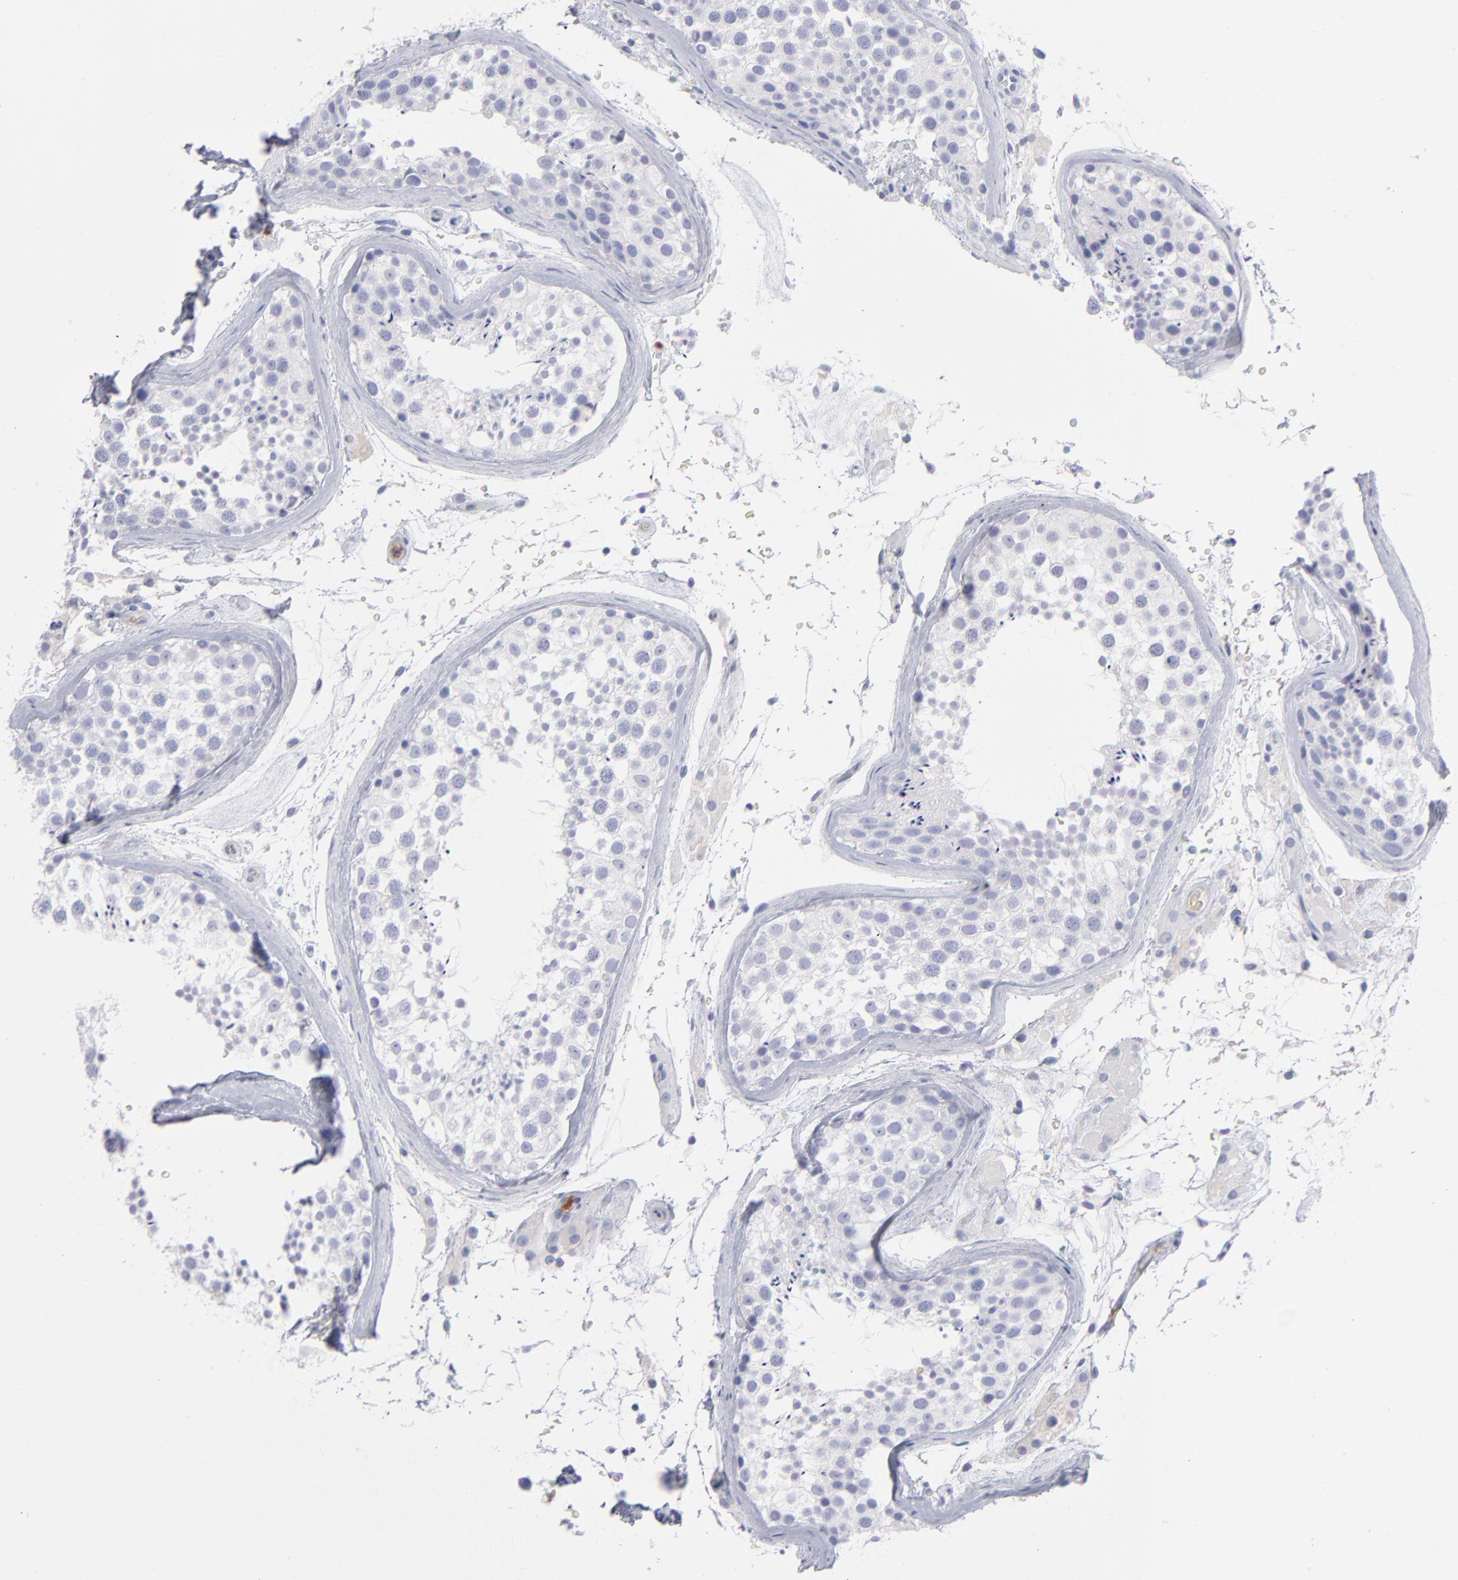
{"staining": {"intensity": "negative", "quantity": "none", "location": "none"}, "tissue": "testis", "cell_type": "Cells in seminiferous ducts", "image_type": "normal", "snomed": [{"axis": "morphology", "description": "Normal tissue, NOS"}, {"axis": "topography", "description": "Testis"}], "caption": "Normal testis was stained to show a protein in brown. There is no significant staining in cells in seminiferous ducts. (DAB (3,3'-diaminobenzidine) immunohistochemistry (IHC) visualized using brightfield microscopy, high magnification).", "gene": "HP", "patient": {"sex": "male", "age": 46}}